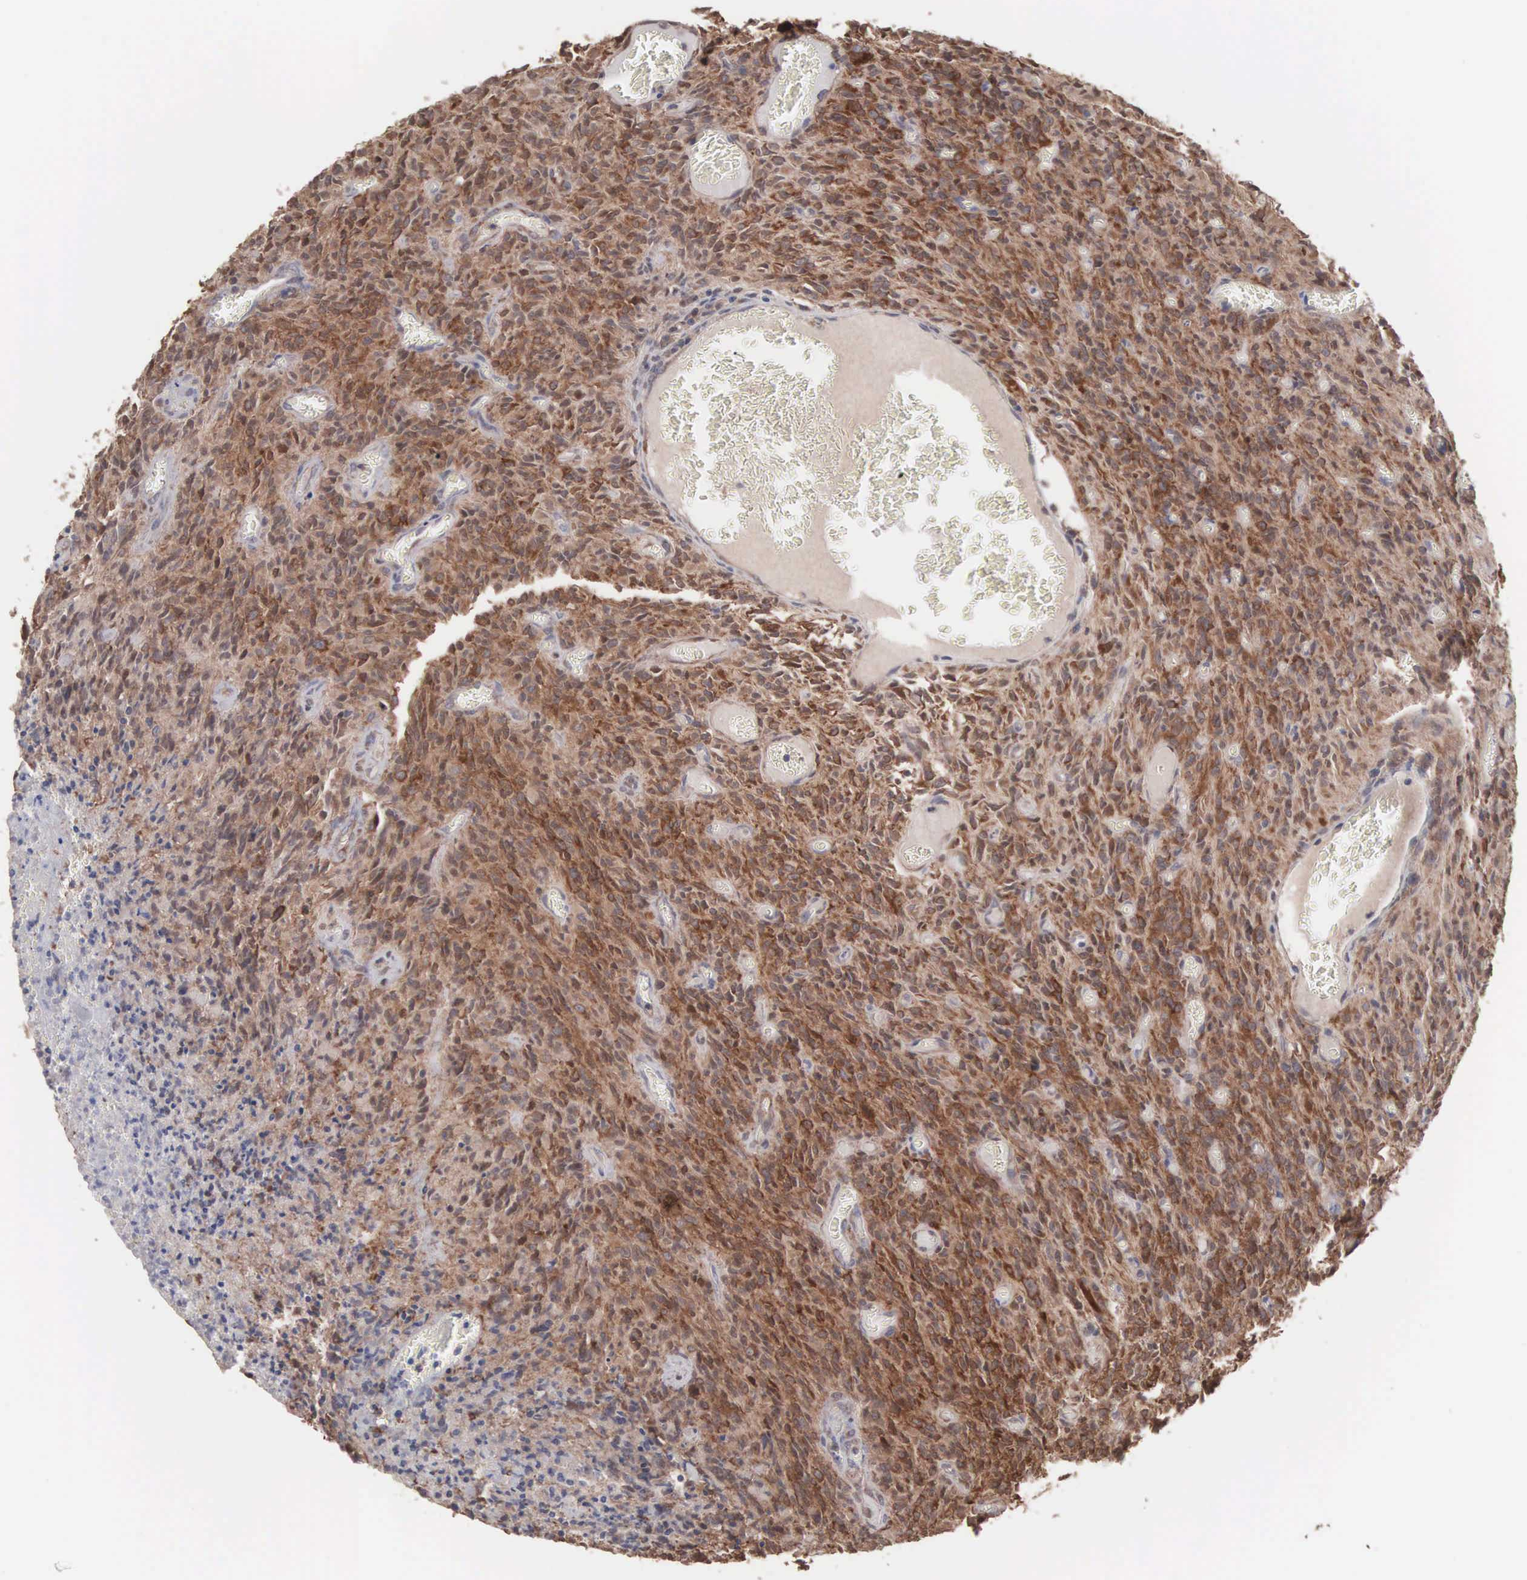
{"staining": {"intensity": "strong", "quantity": ">75%", "location": "cytoplasmic/membranous"}, "tissue": "glioma", "cell_type": "Tumor cells", "image_type": "cancer", "snomed": [{"axis": "morphology", "description": "Glioma, malignant, High grade"}, {"axis": "topography", "description": "Brain"}], "caption": "Immunohistochemical staining of glioma reveals strong cytoplasmic/membranous protein expression in about >75% of tumor cells.", "gene": "MTHFD1", "patient": {"sex": "male", "age": 56}}